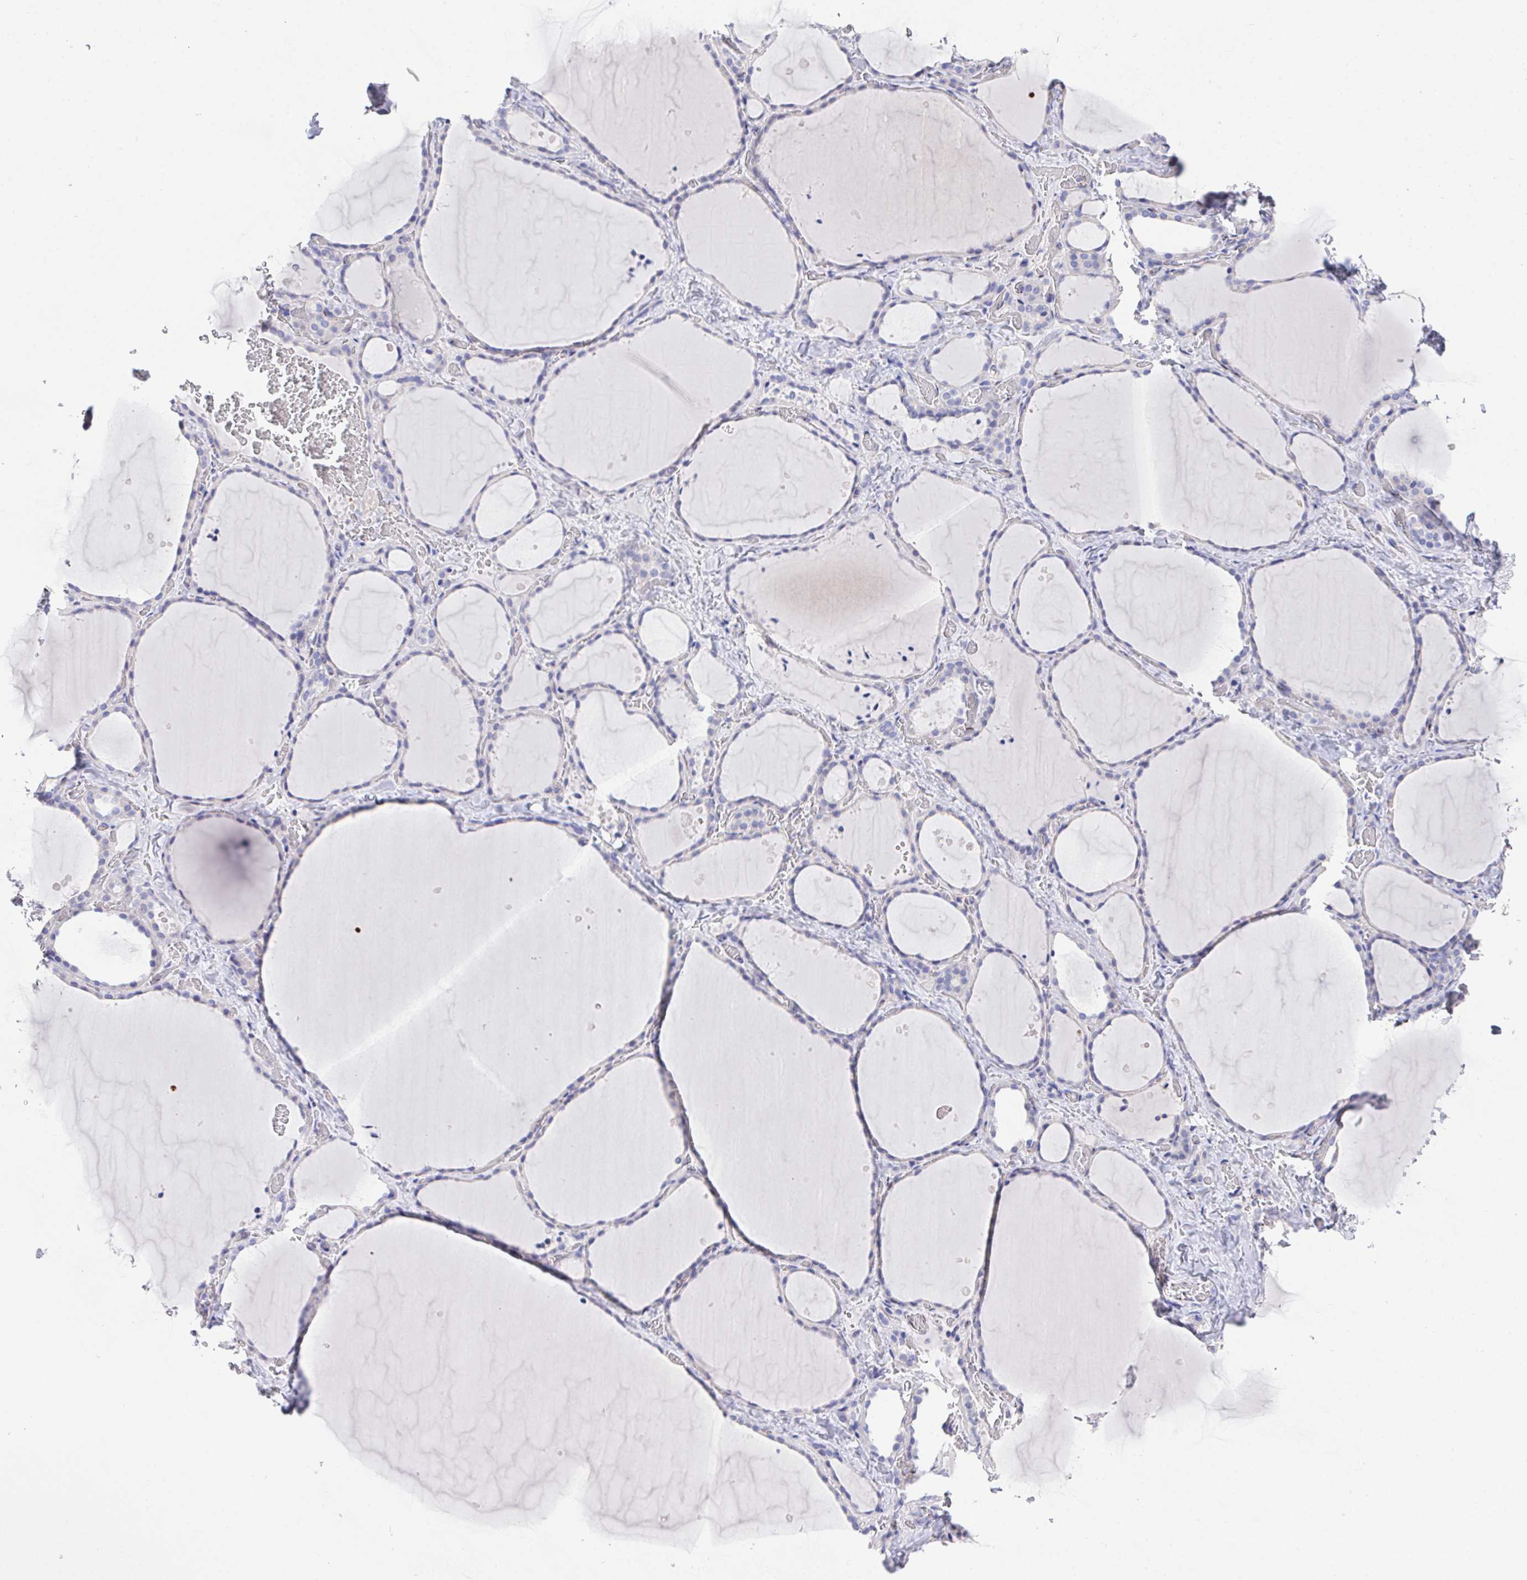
{"staining": {"intensity": "negative", "quantity": "none", "location": "none"}, "tissue": "thyroid gland", "cell_type": "Glandular cells", "image_type": "normal", "snomed": [{"axis": "morphology", "description": "Normal tissue, NOS"}, {"axis": "topography", "description": "Thyroid gland"}], "caption": "Thyroid gland stained for a protein using IHC displays no expression glandular cells.", "gene": "PRG3", "patient": {"sex": "female", "age": 36}}